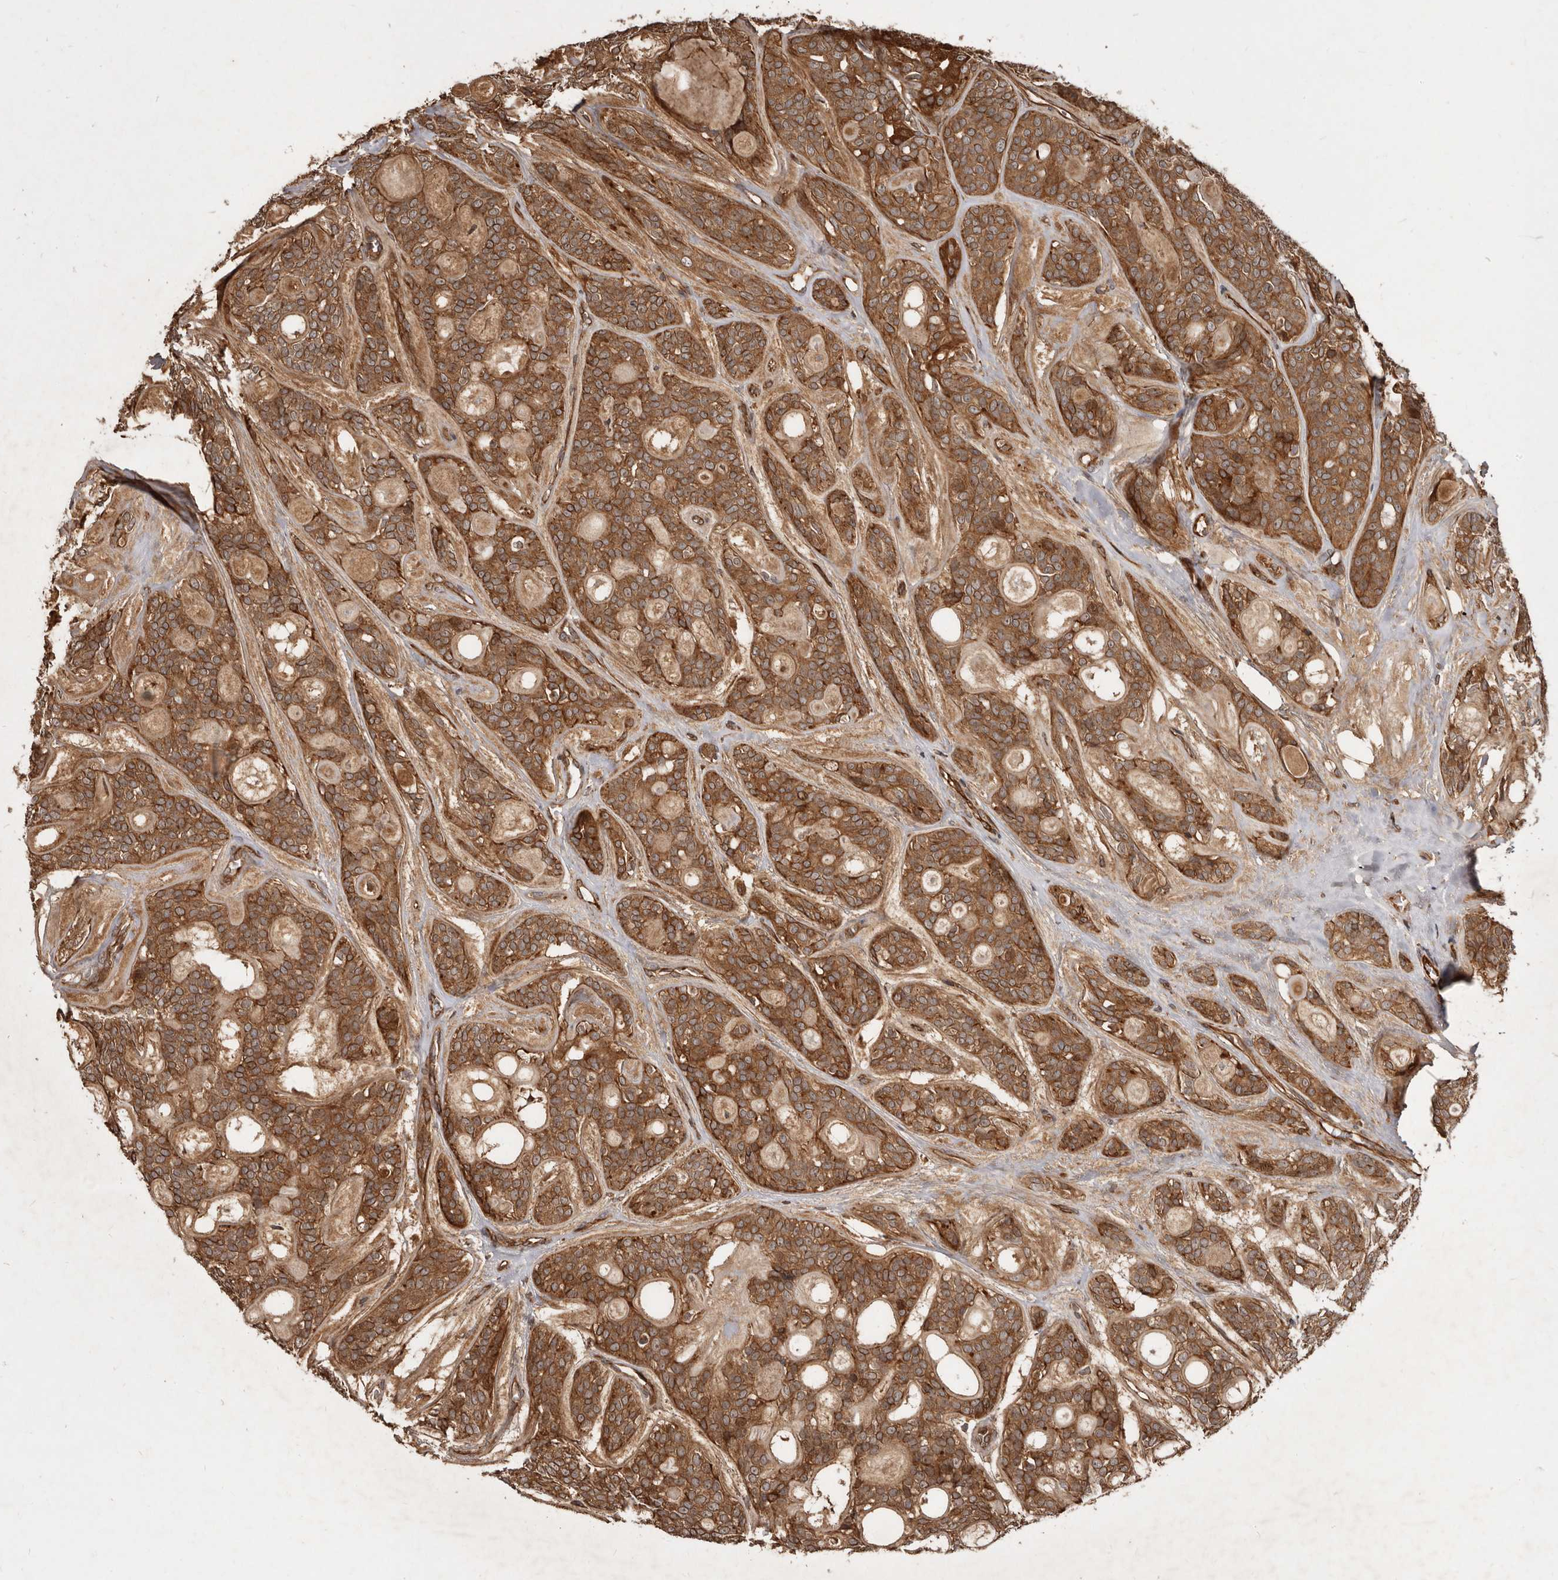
{"staining": {"intensity": "weak", "quantity": ">75%", "location": "cytoplasmic/membranous"}, "tissue": "head and neck cancer", "cell_type": "Tumor cells", "image_type": "cancer", "snomed": [{"axis": "morphology", "description": "Adenocarcinoma, NOS"}, {"axis": "topography", "description": "Head-Neck"}], "caption": "Immunohistochemistry (IHC) of head and neck cancer reveals low levels of weak cytoplasmic/membranous staining in about >75% of tumor cells.", "gene": "STK36", "patient": {"sex": "male", "age": 66}}